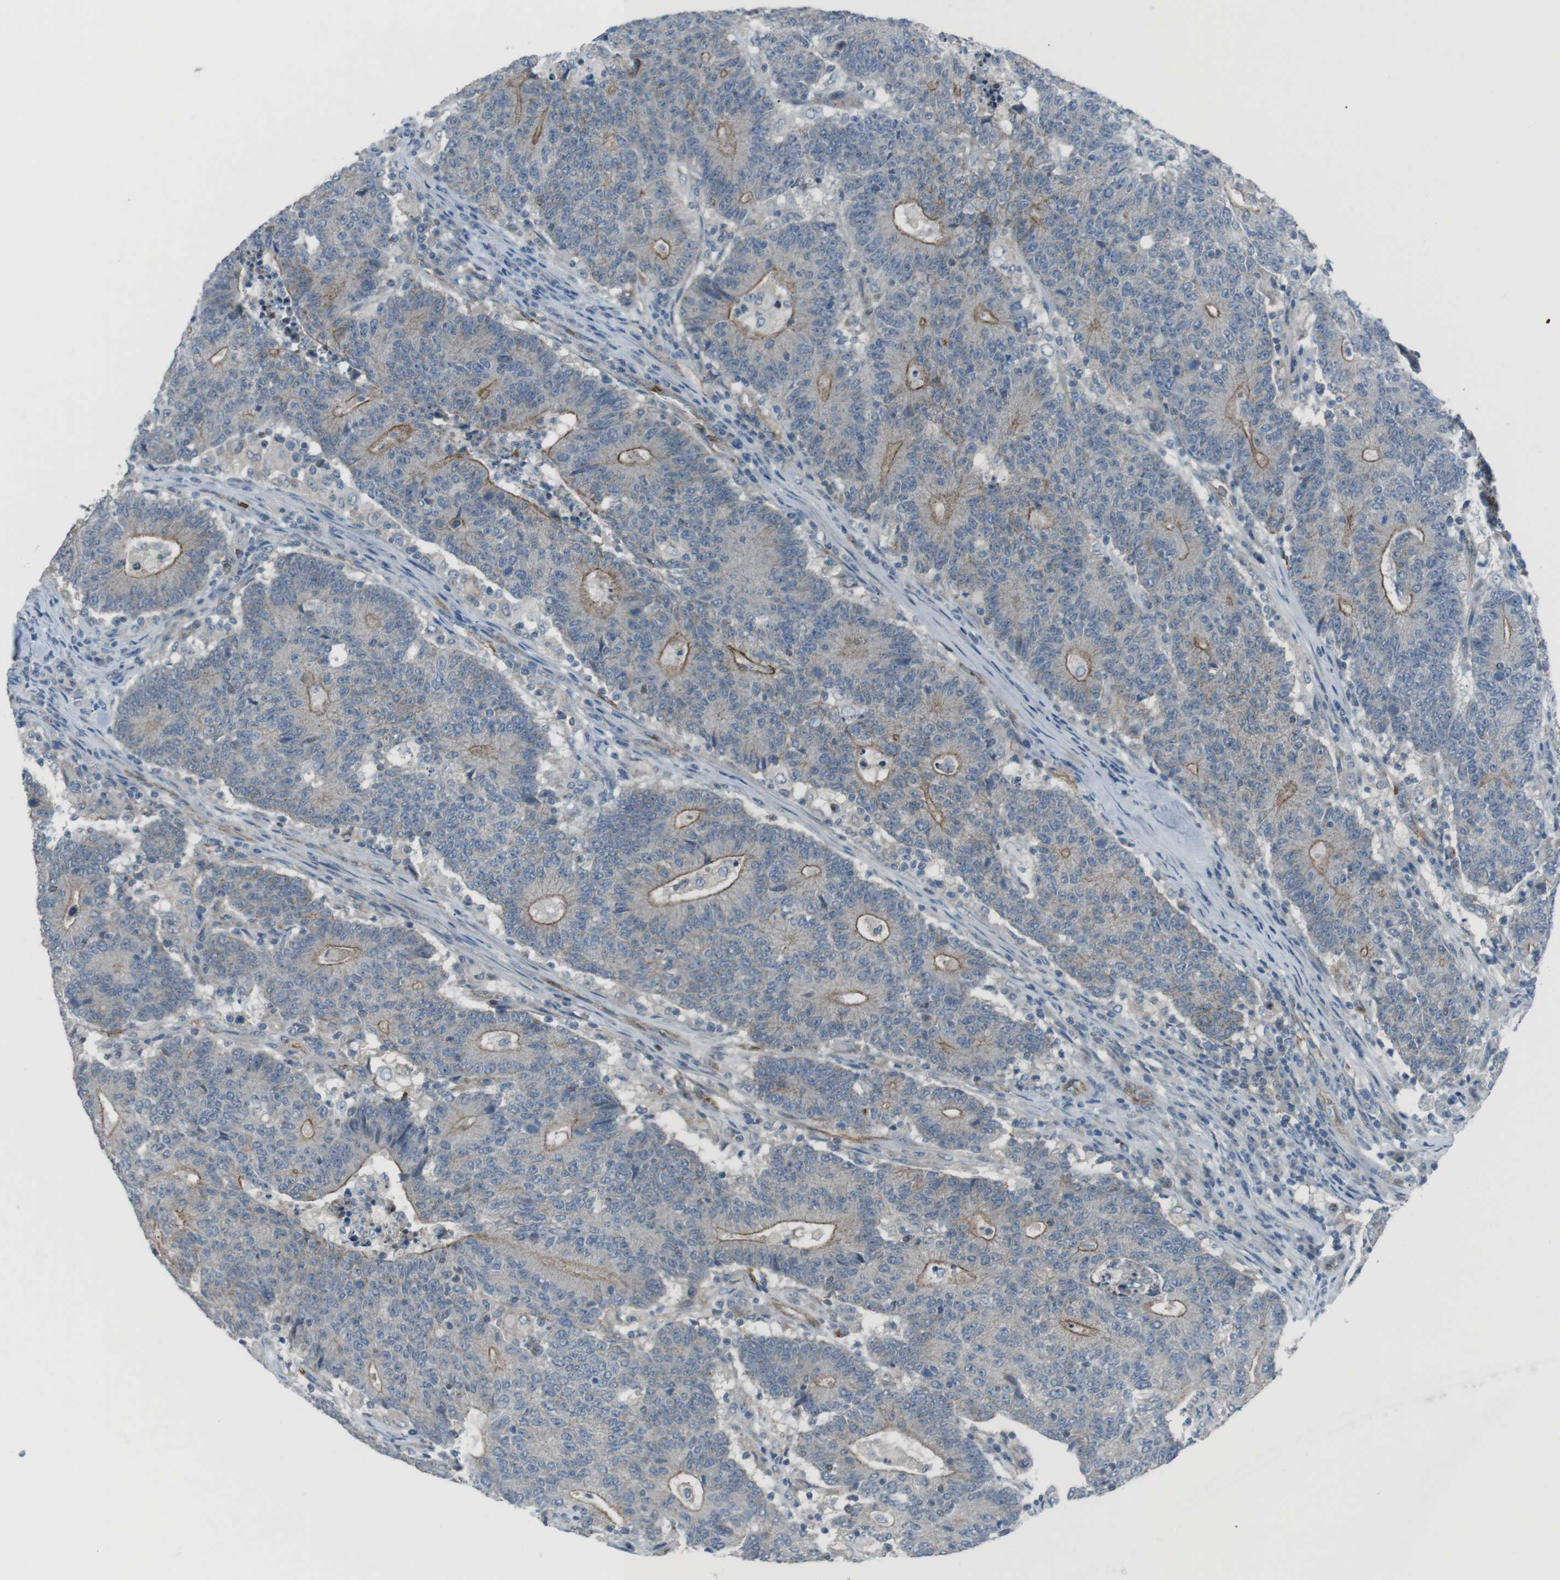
{"staining": {"intensity": "moderate", "quantity": "<25%", "location": "cytoplasmic/membranous"}, "tissue": "colorectal cancer", "cell_type": "Tumor cells", "image_type": "cancer", "snomed": [{"axis": "morphology", "description": "Normal tissue, NOS"}, {"axis": "morphology", "description": "Adenocarcinoma, NOS"}, {"axis": "topography", "description": "Colon"}], "caption": "A low amount of moderate cytoplasmic/membranous expression is appreciated in approximately <25% of tumor cells in colorectal cancer (adenocarcinoma) tissue. The staining was performed using DAB (3,3'-diaminobenzidine) to visualize the protein expression in brown, while the nuclei were stained in blue with hematoxylin (Magnification: 20x).", "gene": "SPTA1", "patient": {"sex": "female", "age": 75}}